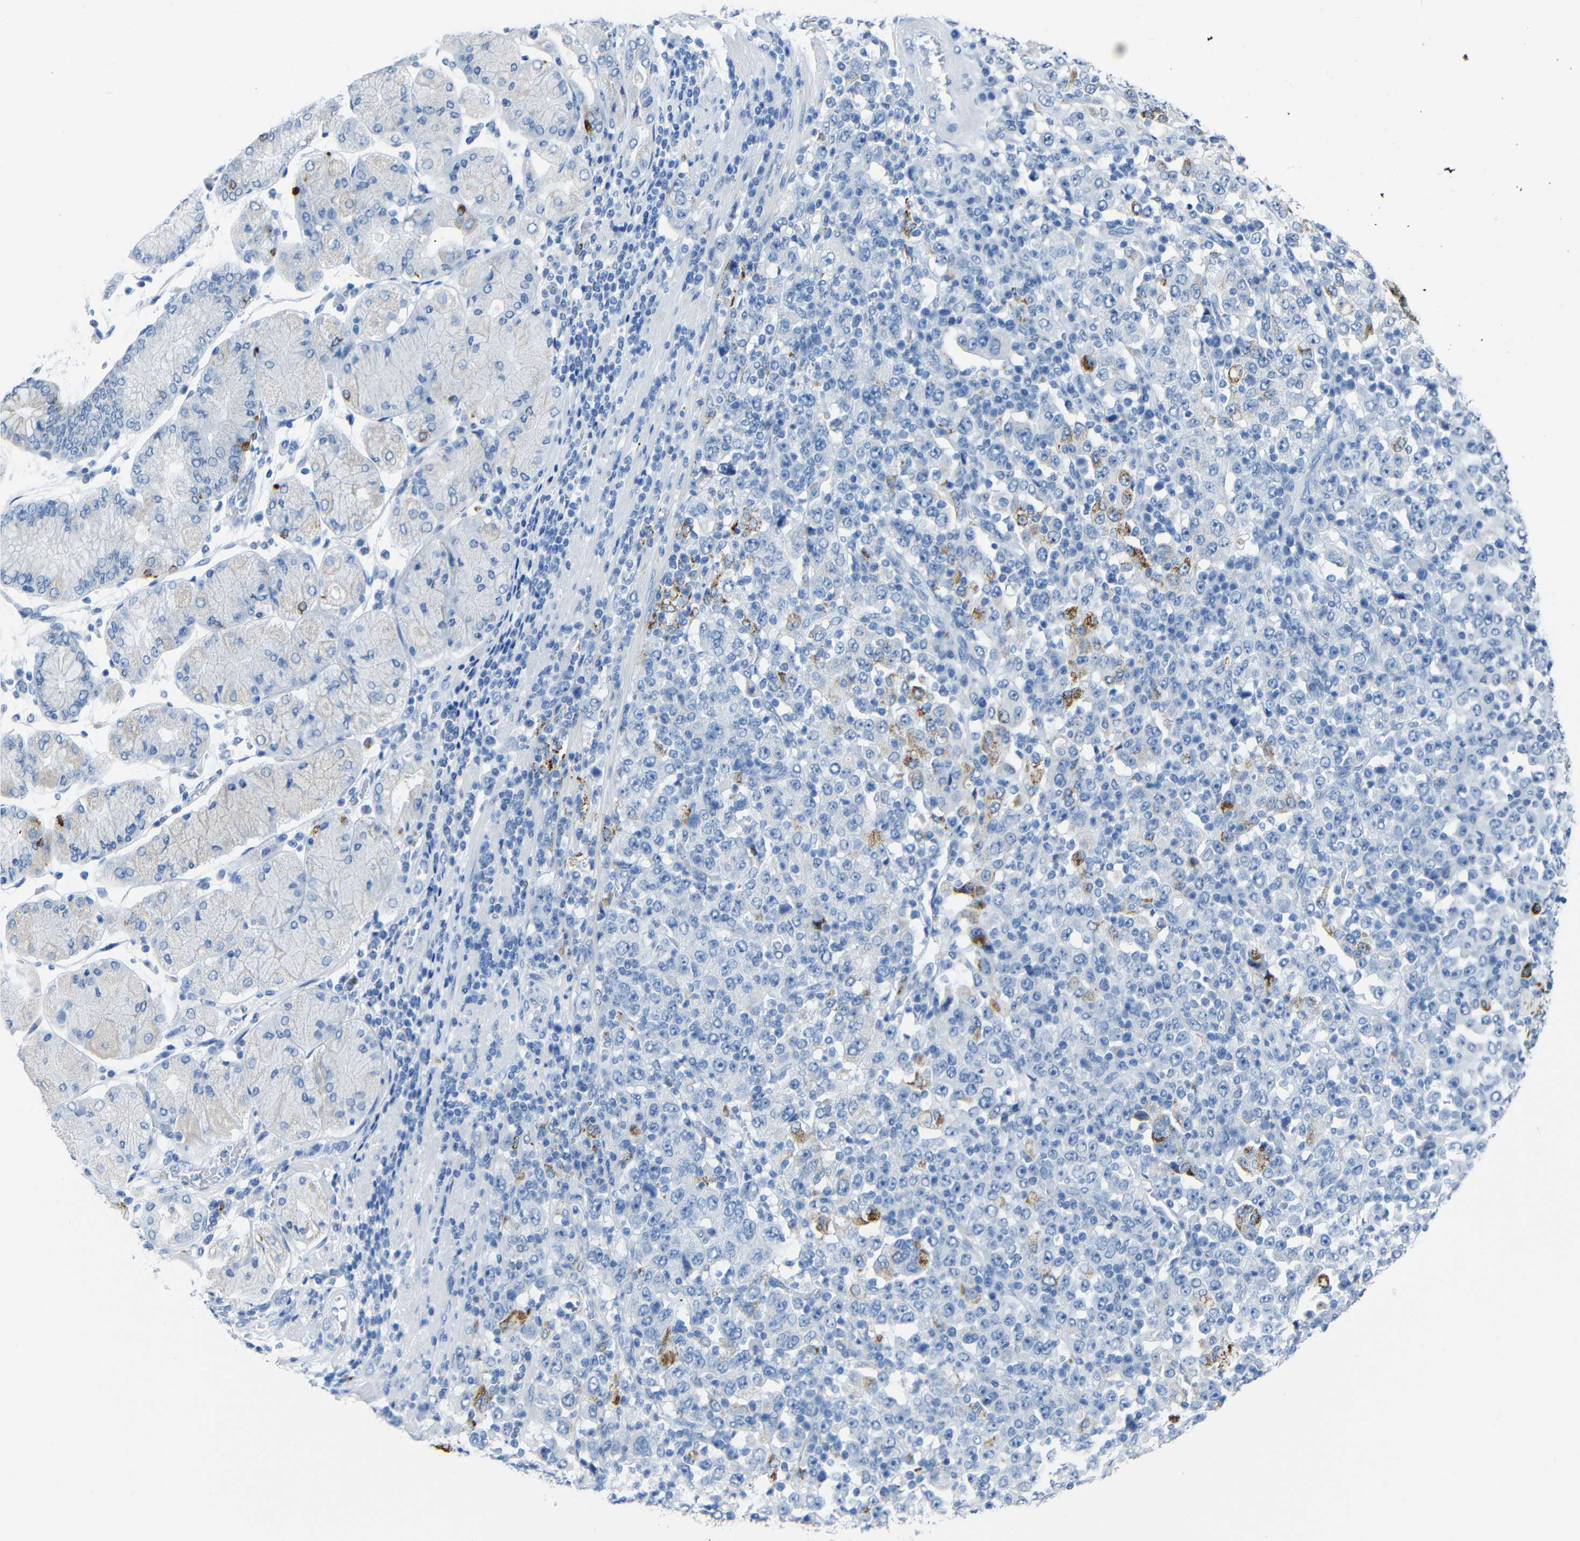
{"staining": {"intensity": "moderate", "quantity": "<25%", "location": "cytoplasmic/membranous"}, "tissue": "stomach cancer", "cell_type": "Tumor cells", "image_type": "cancer", "snomed": [{"axis": "morphology", "description": "Normal tissue, NOS"}, {"axis": "morphology", "description": "Adenocarcinoma, NOS"}, {"axis": "topography", "description": "Stomach, upper"}, {"axis": "topography", "description": "Stomach"}], "caption": "The micrograph displays a brown stain indicating the presence of a protein in the cytoplasmic/membranous of tumor cells in adenocarcinoma (stomach).", "gene": "C15orf48", "patient": {"sex": "male", "age": 59}}